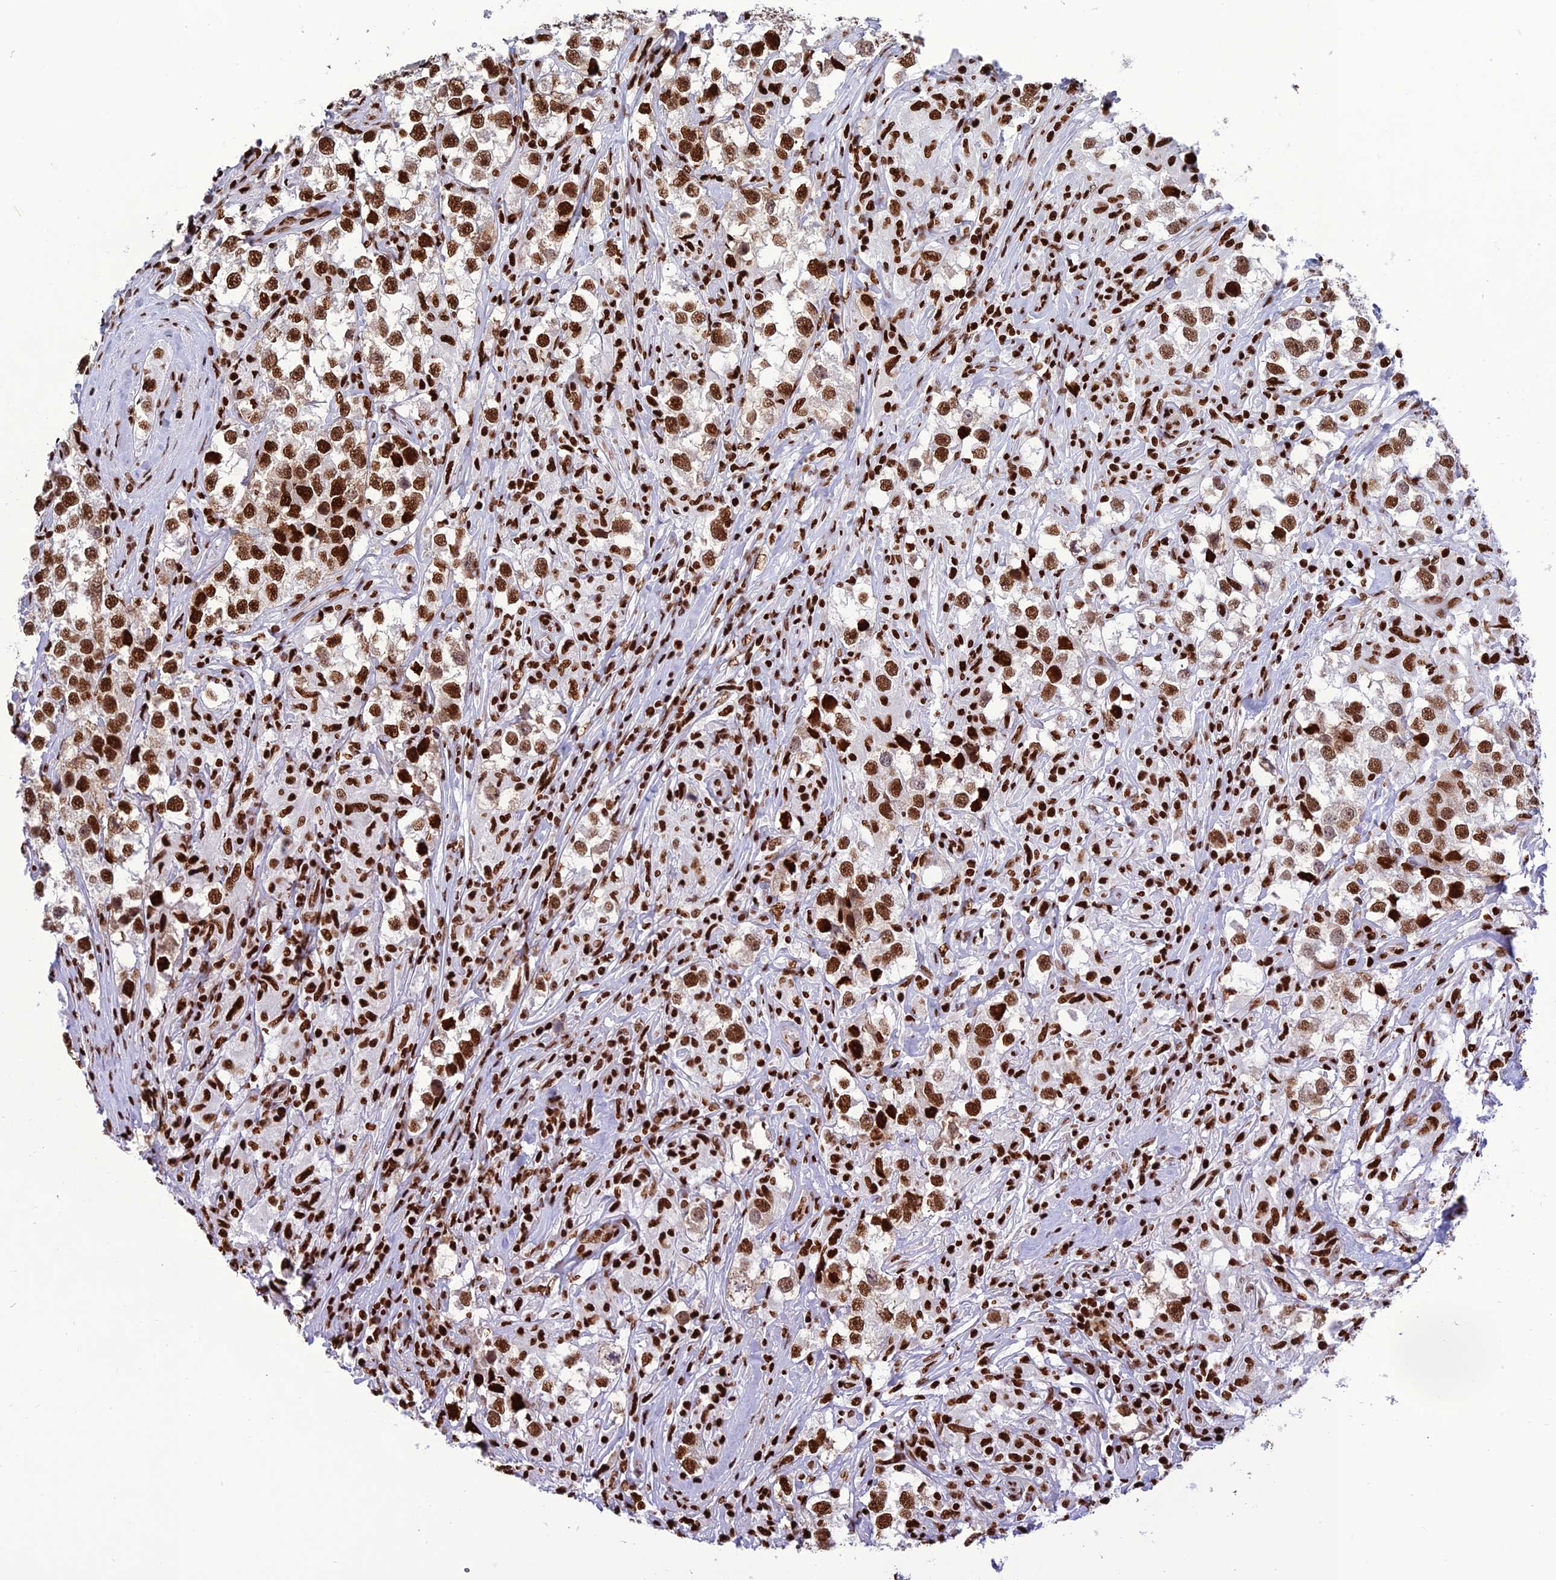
{"staining": {"intensity": "strong", "quantity": ">75%", "location": "nuclear"}, "tissue": "testis cancer", "cell_type": "Tumor cells", "image_type": "cancer", "snomed": [{"axis": "morphology", "description": "Seminoma, NOS"}, {"axis": "topography", "description": "Testis"}], "caption": "Approximately >75% of tumor cells in seminoma (testis) demonstrate strong nuclear protein expression as visualized by brown immunohistochemical staining.", "gene": "INO80E", "patient": {"sex": "male", "age": 46}}